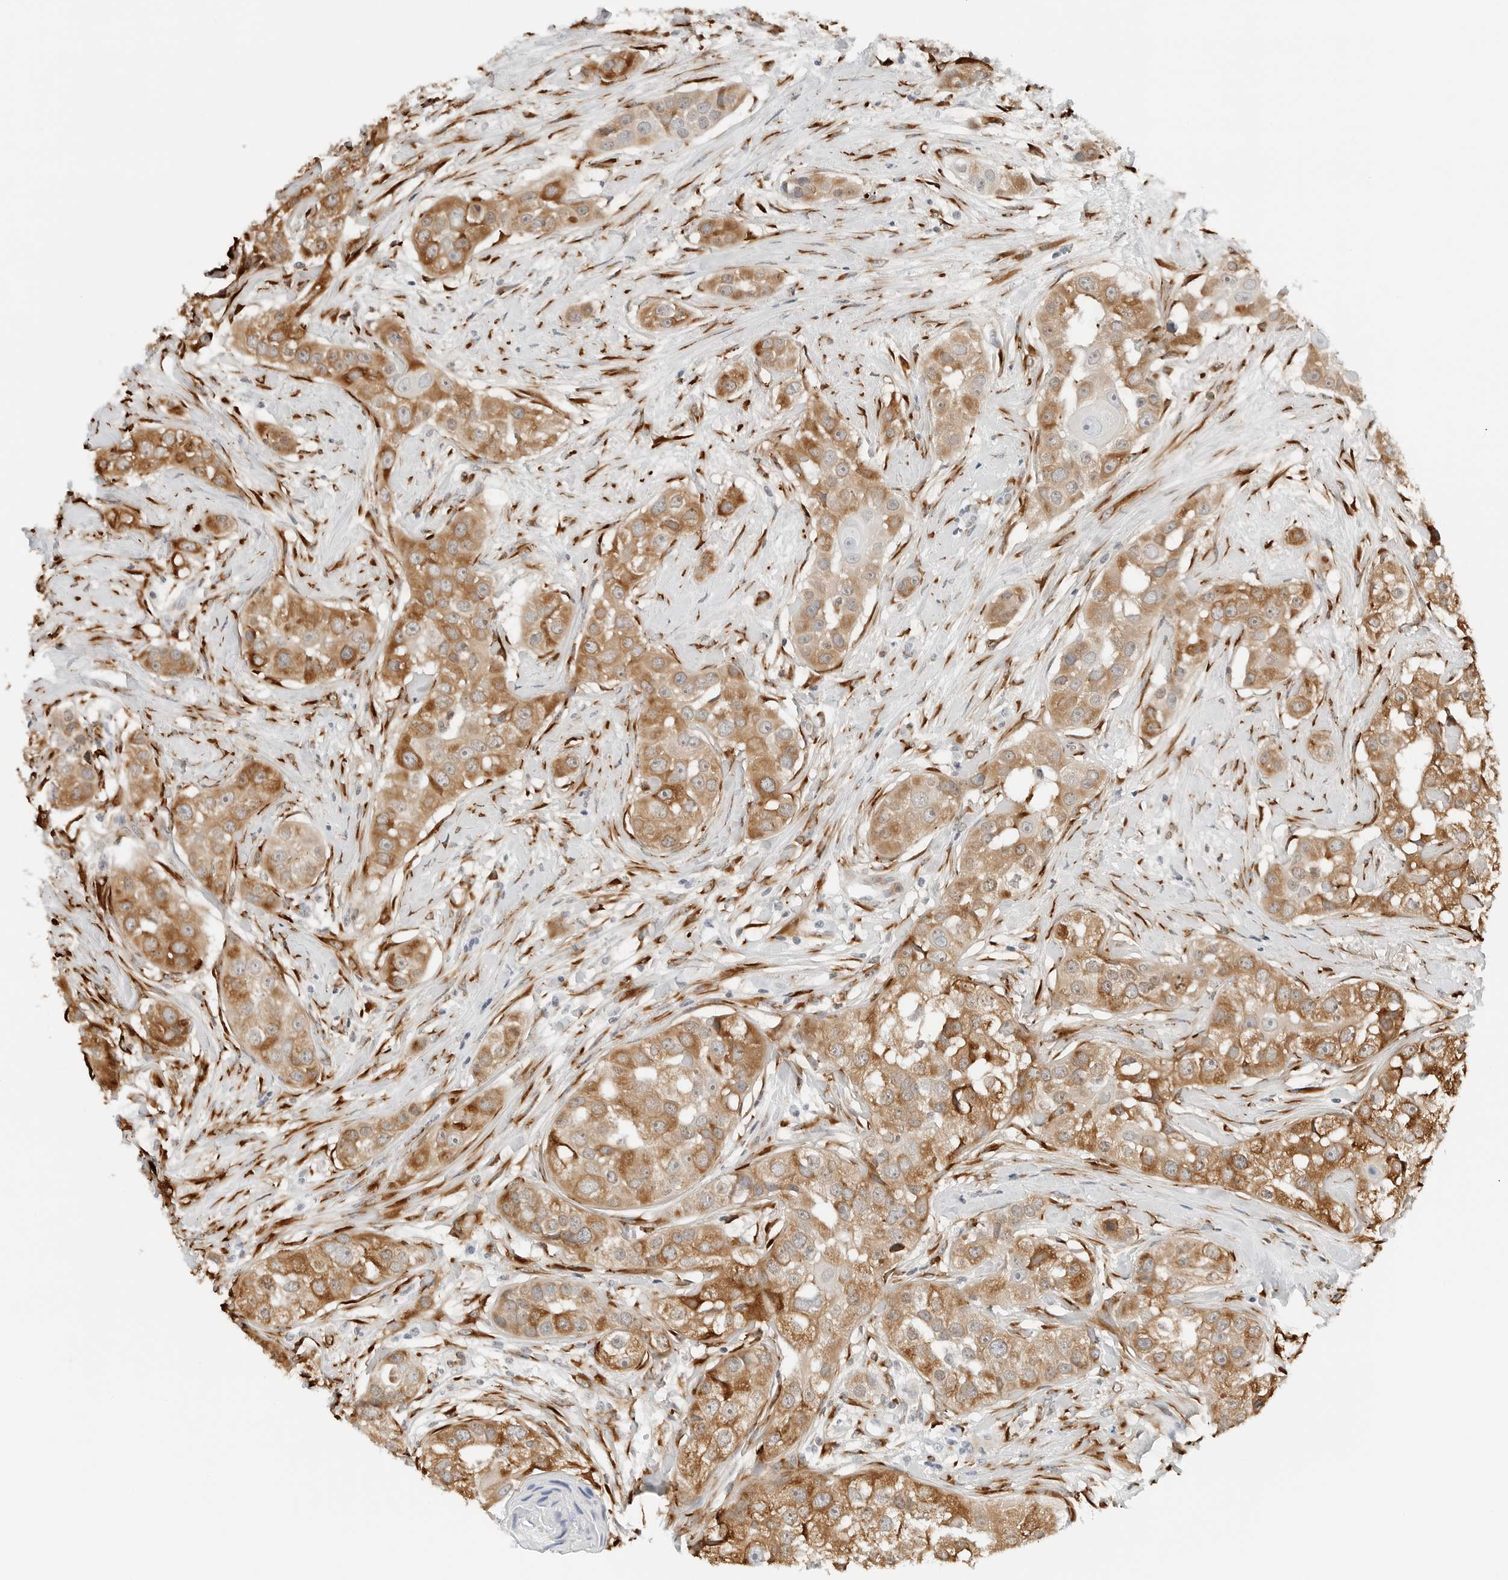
{"staining": {"intensity": "moderate", "quantity": ">75%", "location": "cytoplasmic/membranous"}, "tissue": "head and neck cancer", "cell_type": "Tumor cells", "image_type": "cancer", "snomed": [{"axis": "morphology", "description": "Normal tissue, NOS"}, {"axis": "morphology", "description": "Squamous cell carcinoma, NOS"}, {"axis": "topography", "description": "Skeletal muscle"}, {"axis": "topography", "description": "Head-Neck"}], "caption": "Immunohistochemistry of head and neck cancer exhibits medium levels of moderate cytoplasmic/membranous positivity in approximately >75% of tumor cells. Nuclei are stained in blue.", "gene": "P4HA2", "patient": {"sex": "male", "age": 51}}